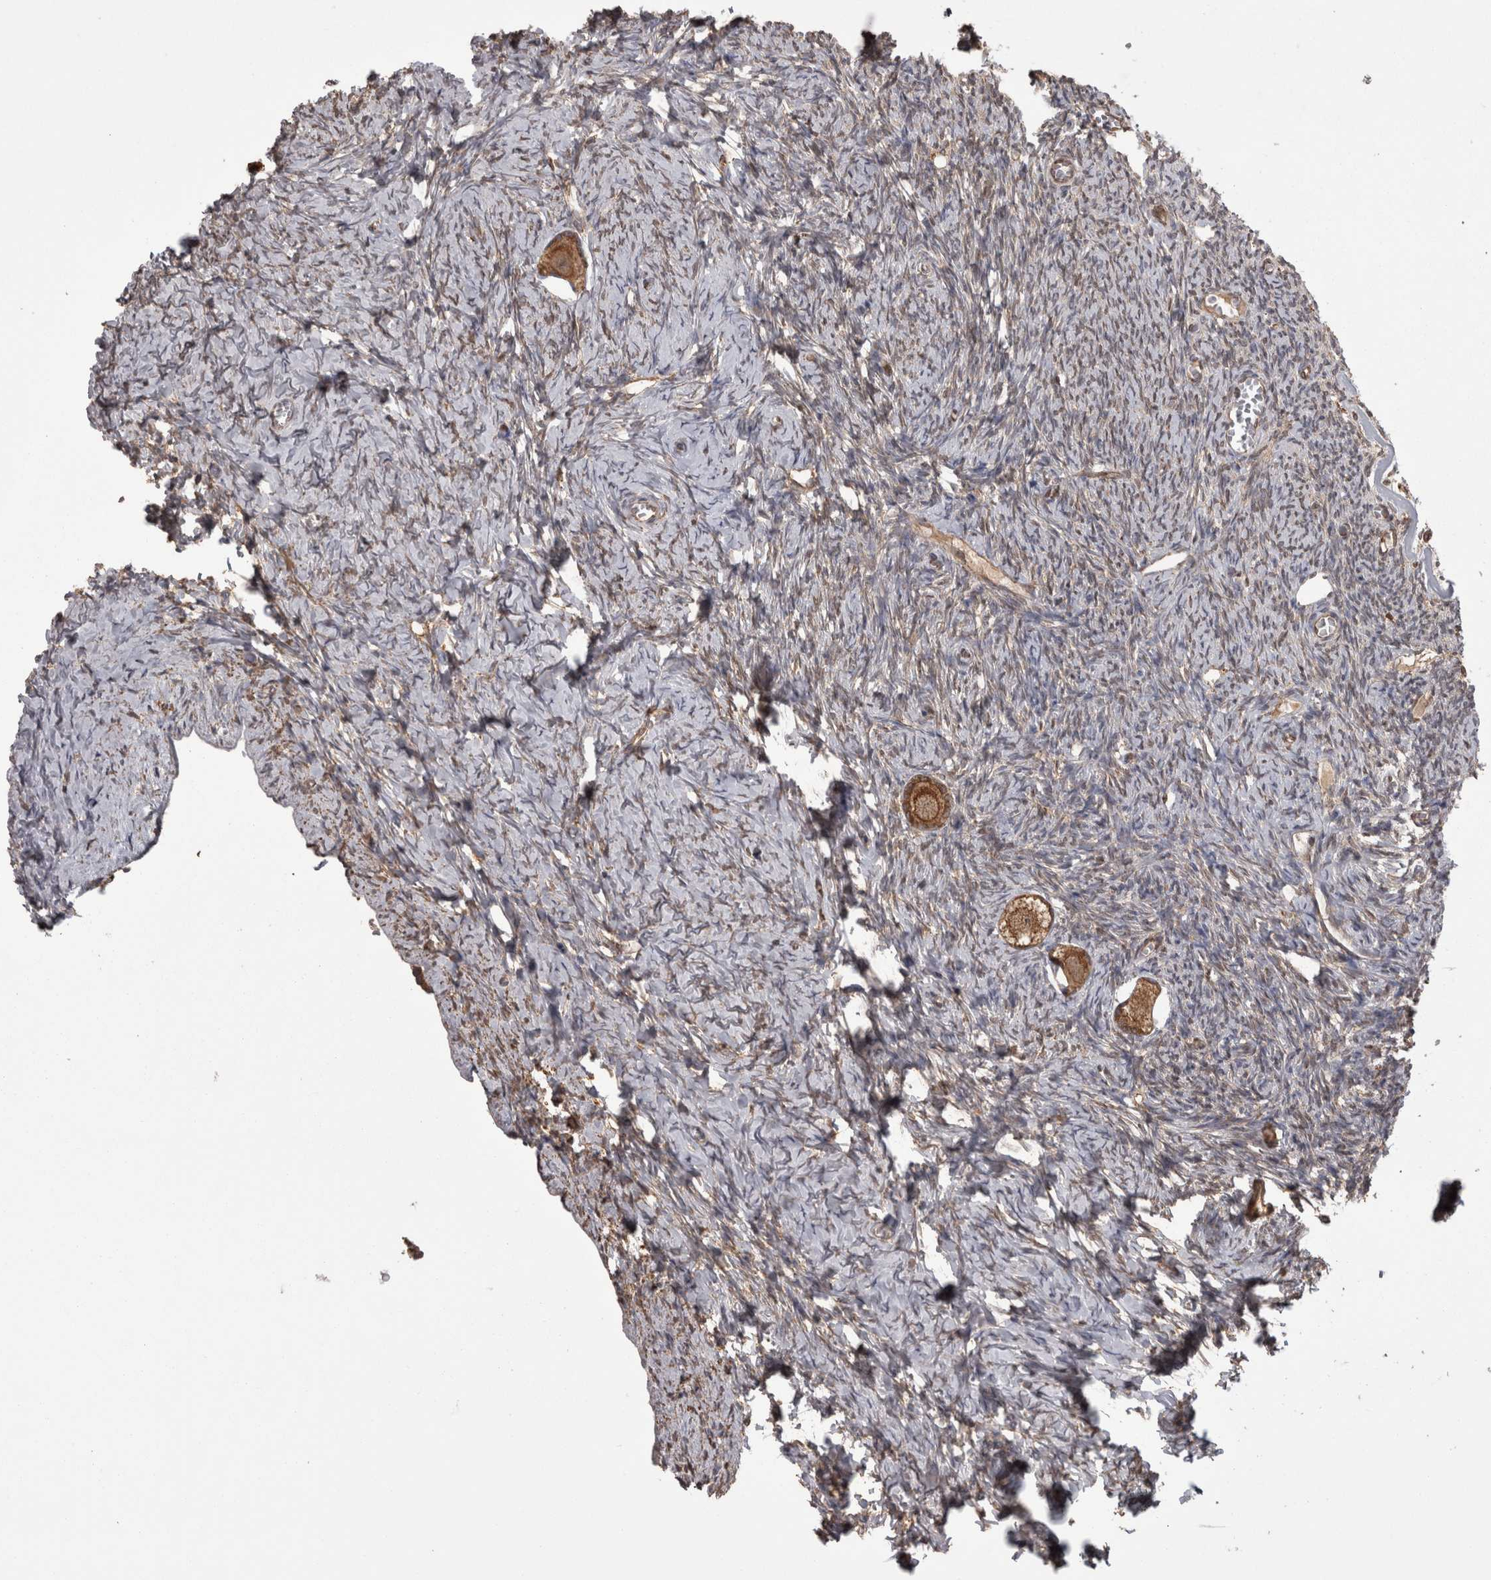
{"staining": {"intensity": "moderate", "quantity": ">75%", "location": "cytoplasmic/membranous"}, "tissue": "ovary", "cell_type": "Follicle cells", "image_type": "normal", "snomed": [{"axis": "morphology", "description": "Normal tissue, NOS"}, {"axis": "topography", "description": "Ovary"}], "caption": "Human ovary stained for a protein (brown) exhibits moderate cytoplasmic/membranous positive positivity in approximately >75% of follicle cells.", "gene": "PON2", "patient": {"sex": "female", "age": 27}}